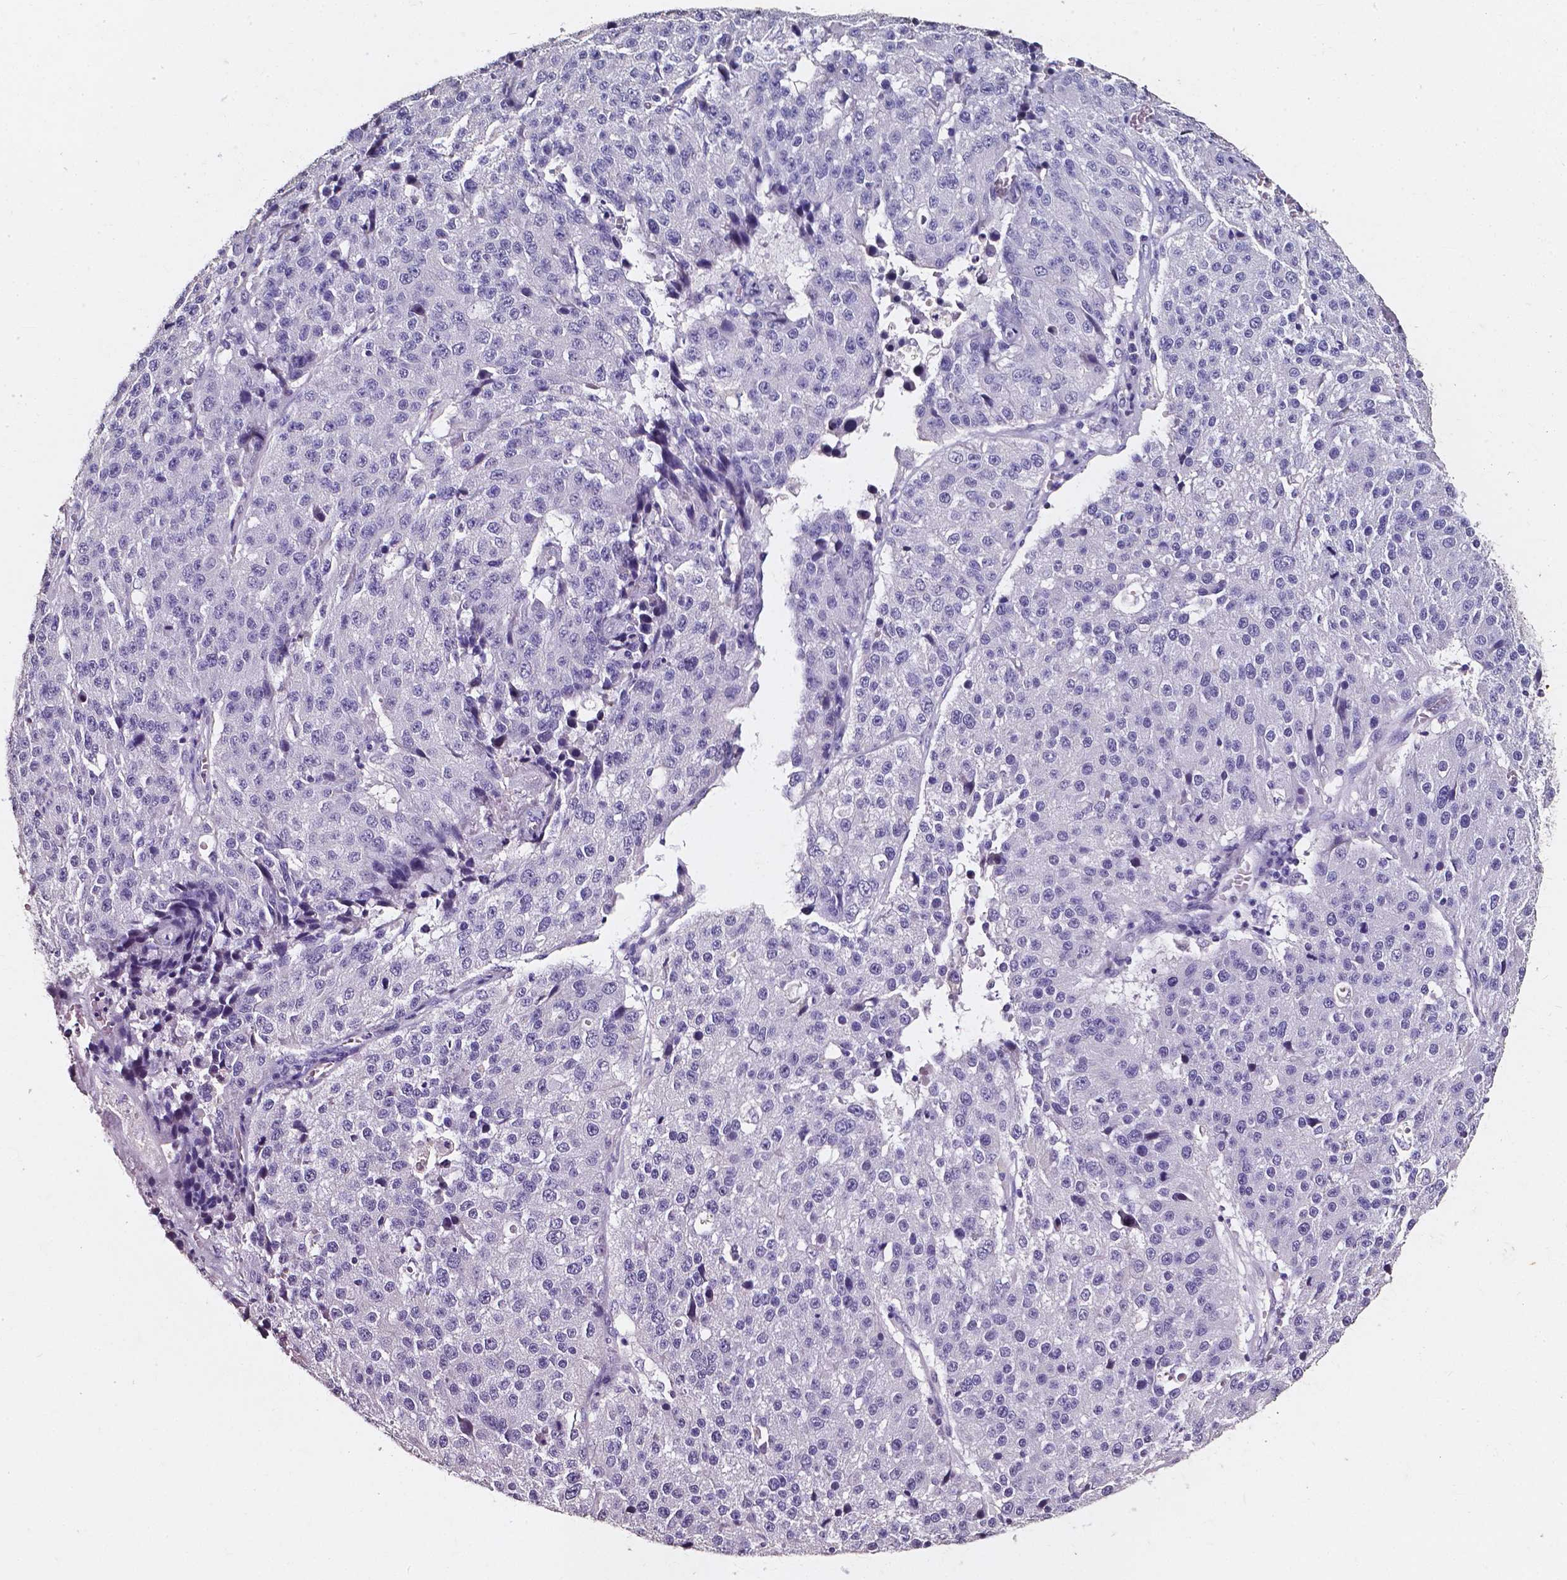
{"staining": {"intensity": "negative", "quantity": "none", "location": "none"}, "tissue": "stomach cancer", "cell_type": "Tumor cells", "image_type": "cancer", "snomed": [{"axis": "morphology", "description": "Adenocarcinoma, NOS"}, {"axis": "topography", "description": "Stomach"}], "caption": "Immunohistochemistry histopathology image of neoplastic tissue: human stomach cancer (adenocarcinoma) stained with DAB shows no significant protein expression in tumor cells.", "gene": "AKR1B10", "patient": {"sex": "male", "age": 71}}